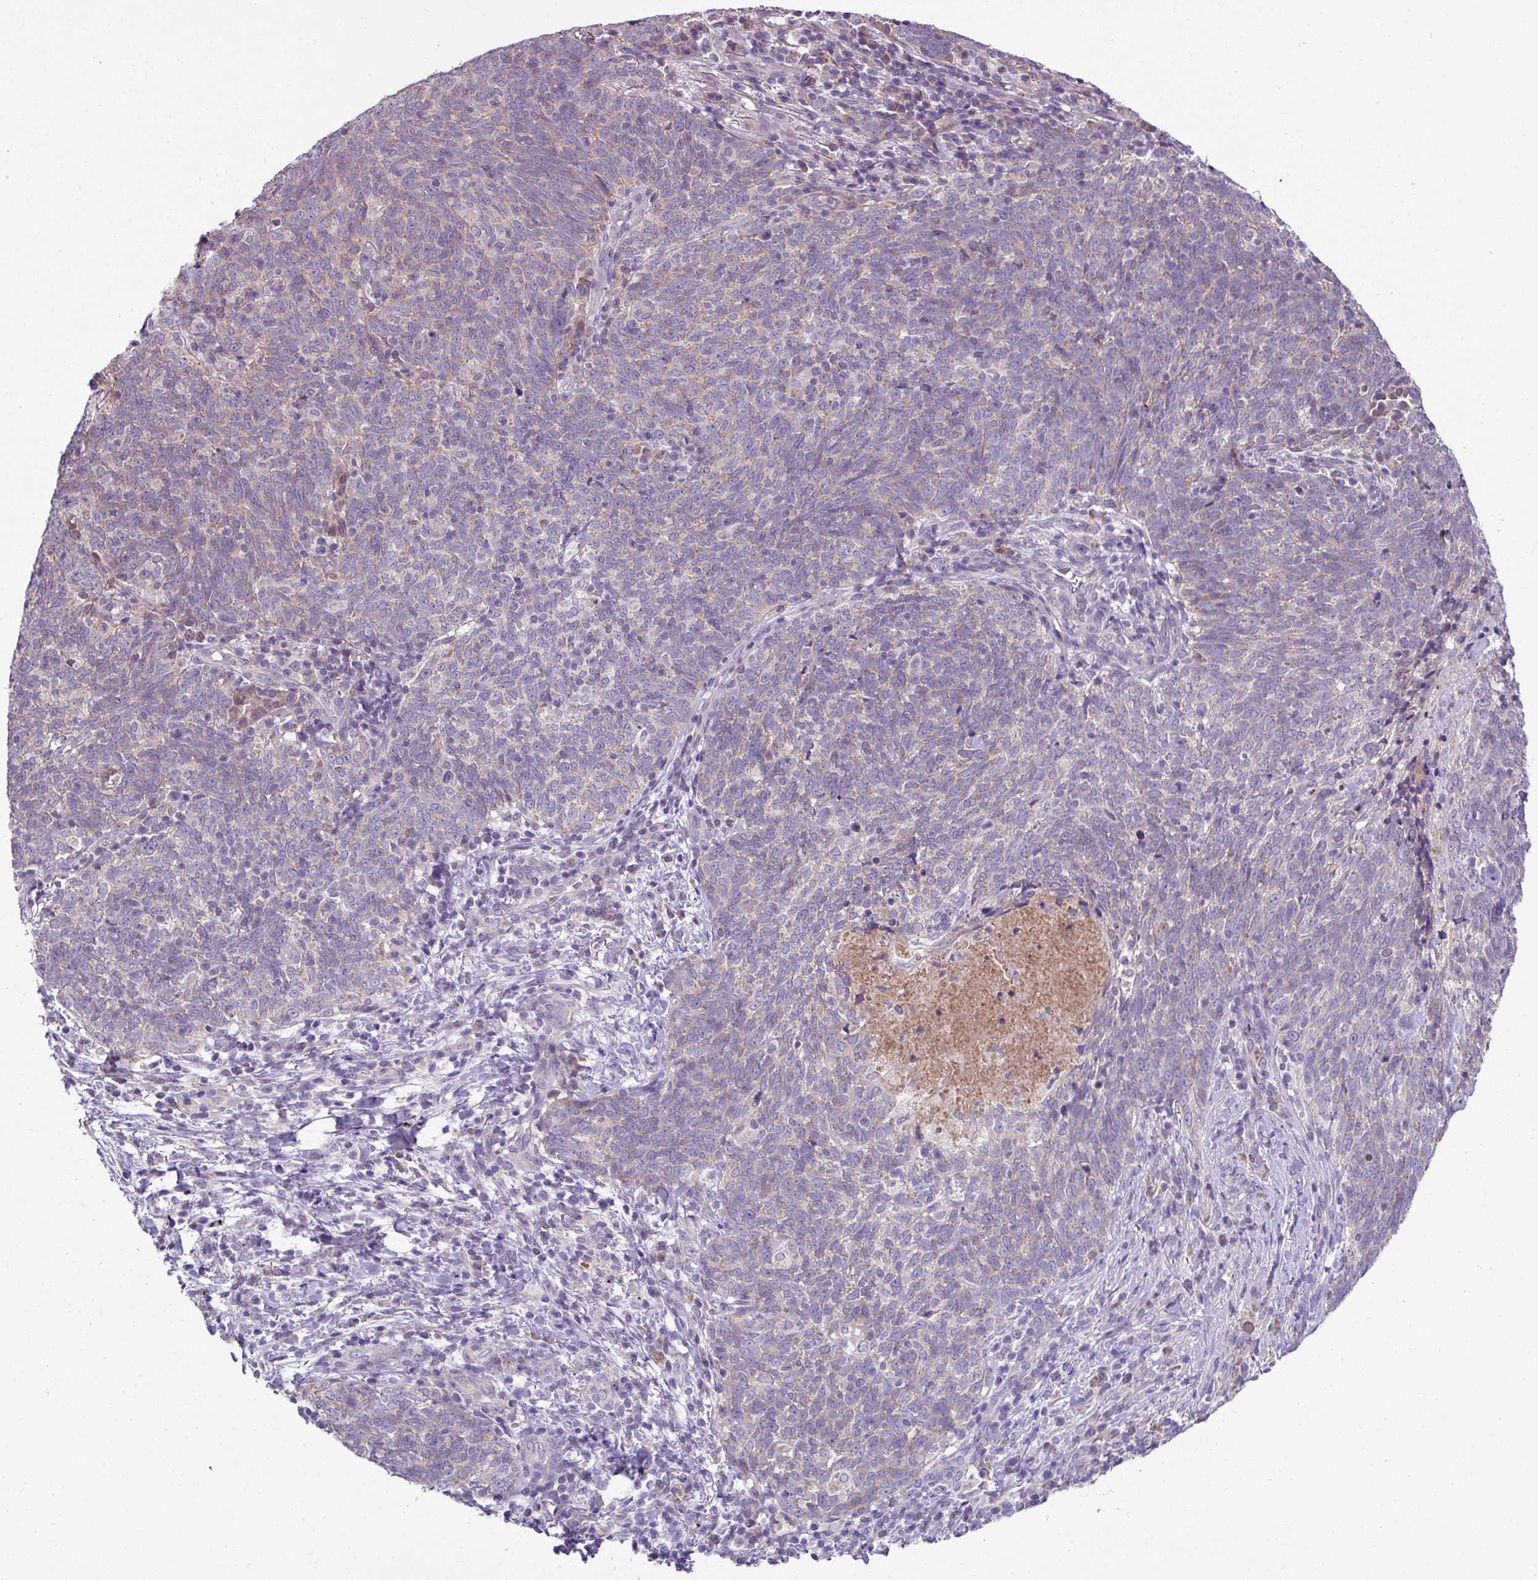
{"staining": {"intensity": "weak", "quantity": "<25%", "location": "cytoplasmic/membranous"}, "tissue": "lung cancer", "cell_type": "Tumor cells", "image_type": "cancer", "snomed": [{"axis": "morphology", "description": "Squamous cell carcinoma, NOS"}, {"axis": "topography", "description": "Lung"}], "caption": "Tumor cells show no significant expression in squamous cell carcinoma (lung). Nuclei are stained in blue.", "gene": "LRRC9", "patient": {"sex": "female", "age": 72}}